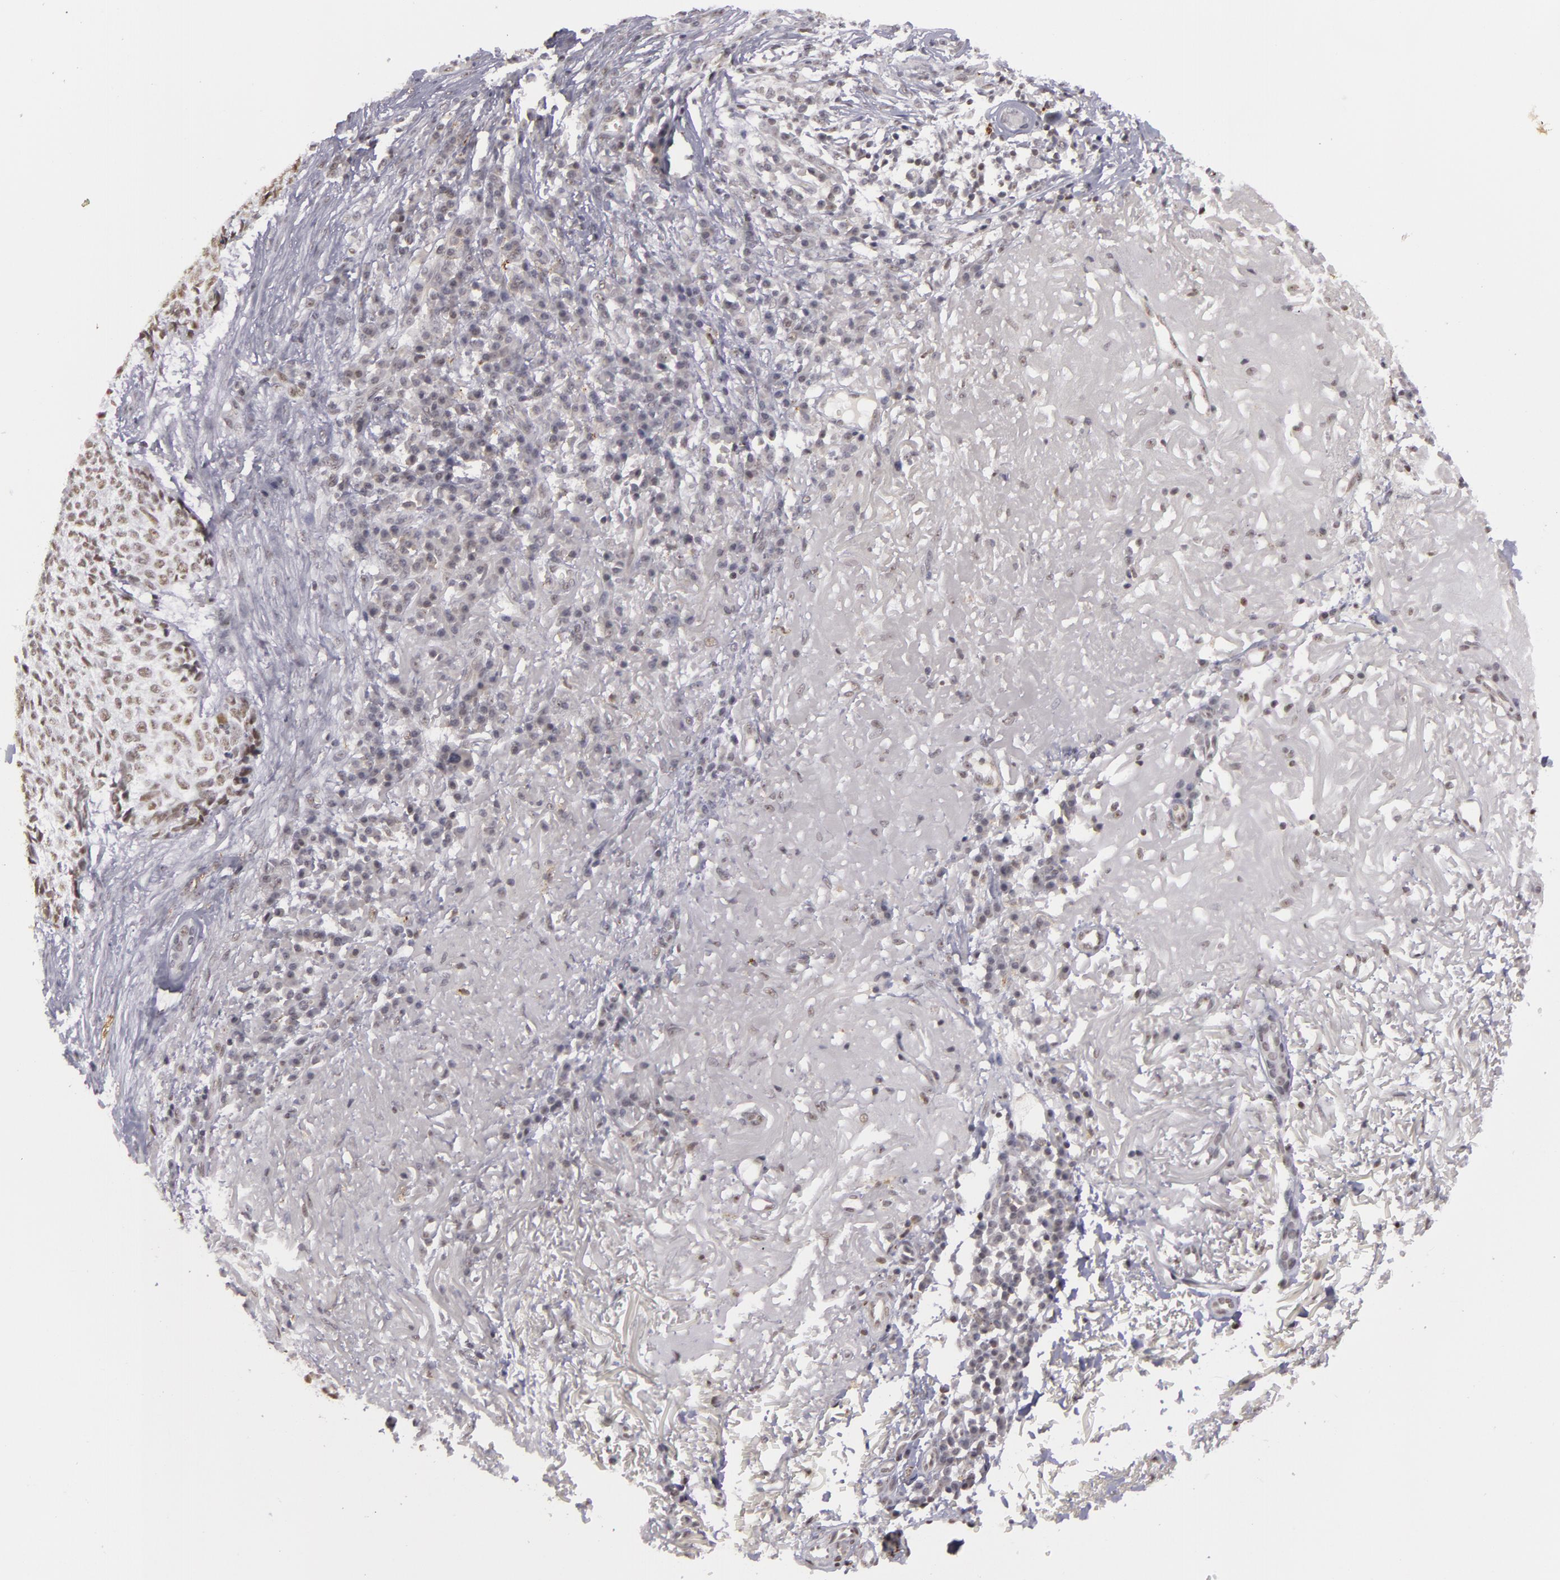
{"staining": {"intensity": "negative", "quantity": "none", "location": "none"}, "tissue": "skin cancer", "cell_type": "Tumor cells", "image_type": "cancer", "snomed": [{"axis": "morphology", "description": "Basal cell carcinoma"}, {"axis": "topography", "description": "Skin"}], "caption": "Human skin cancer stained for a protein using immunohistochemistry shows no expression in tumor cells.", "gene": "RRP7A", "patient": {"sex": "female", "age": 89}}